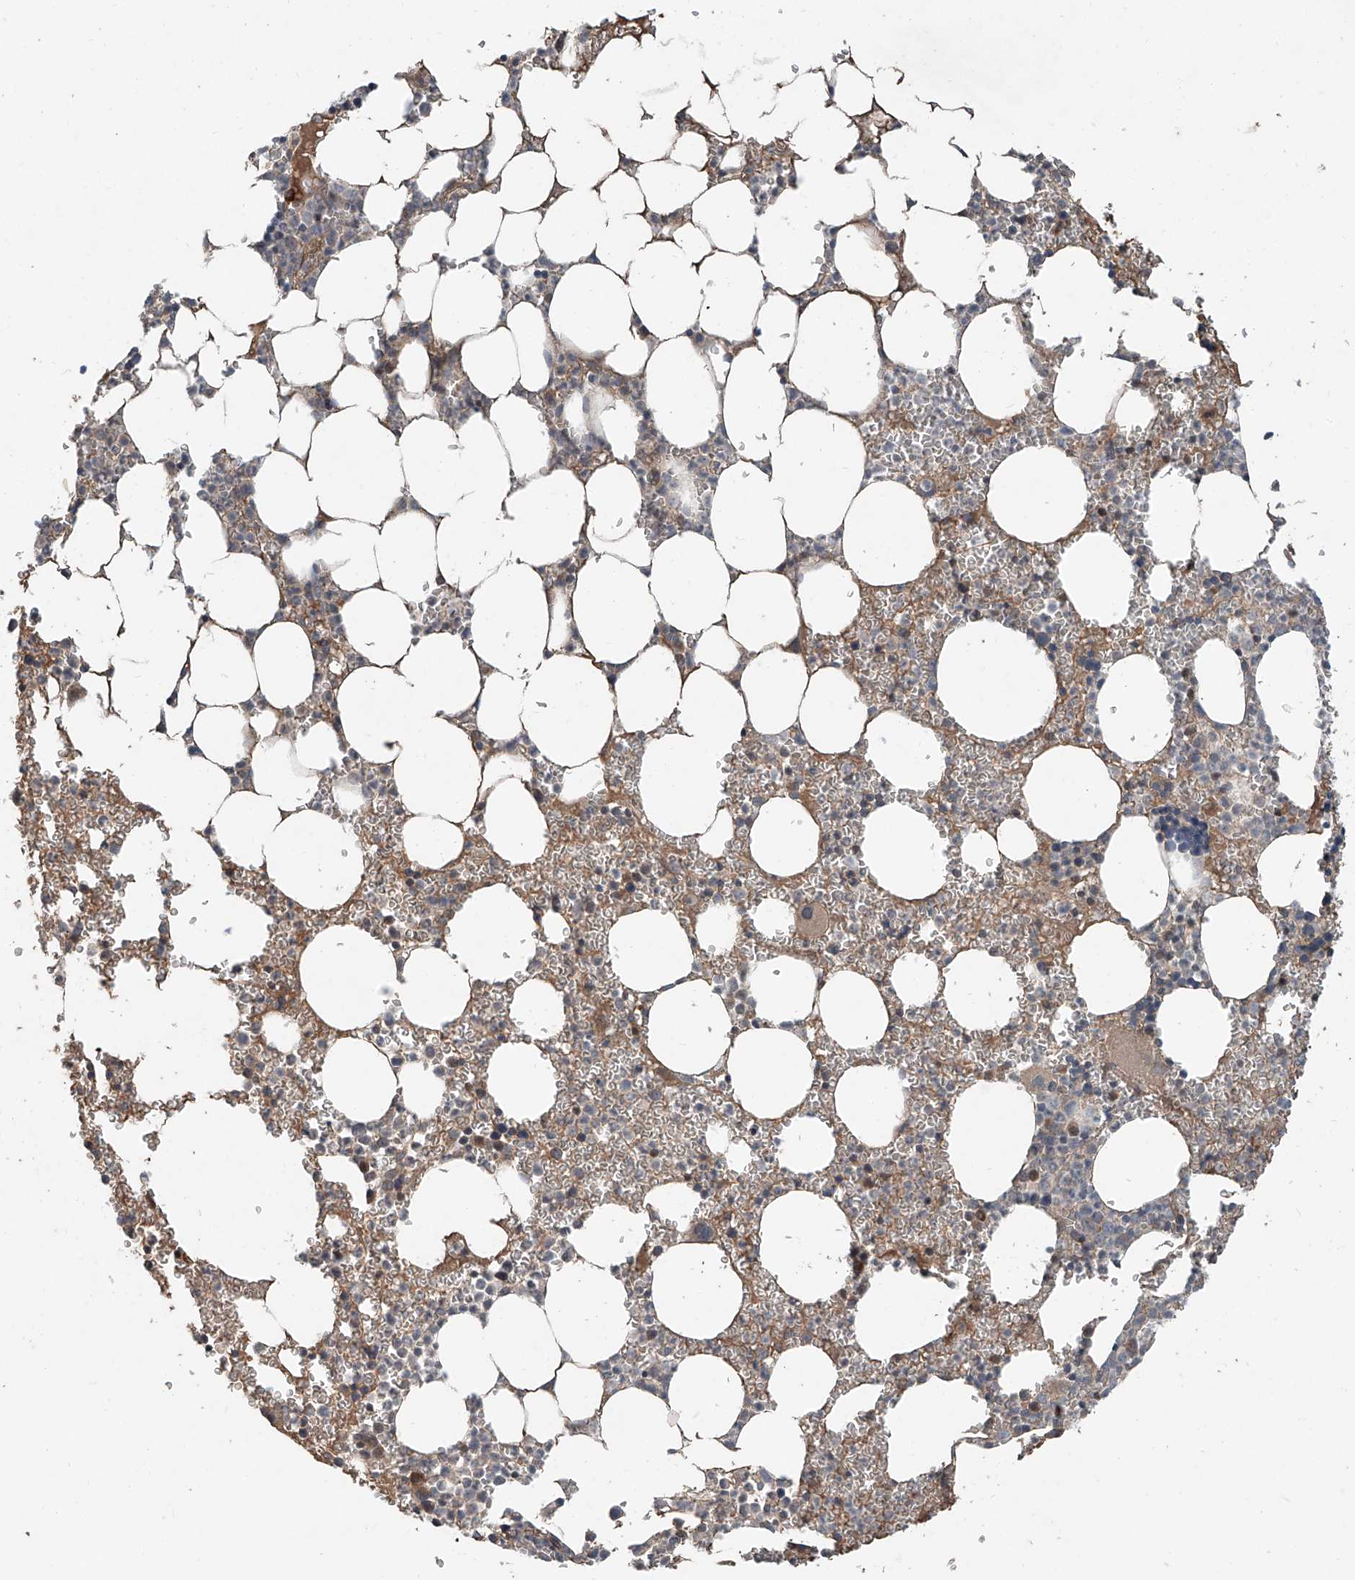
{"staining": {"intensity": "weak", "quantity": "25%-75%", "location": "cytoplasmic/membranous"}, "tissue": "bone marrow", "cell_type": "Hematopoietic cells", "image_type": "normal", "snomed": [{"axis": "morphology", "description": "Normal tissue, NOS"}, {"axis": "topography", "description": "Bone marrow"}], "caption": "Immunohistochemical staining of unremarkable bone marrow demonstrates weak cytoplasmic/membranous protein staining in approximately 25%-75% of hematopoietic cells.", "gene": "ADAM23", "patient": {"sex": "female", "age": 78}}